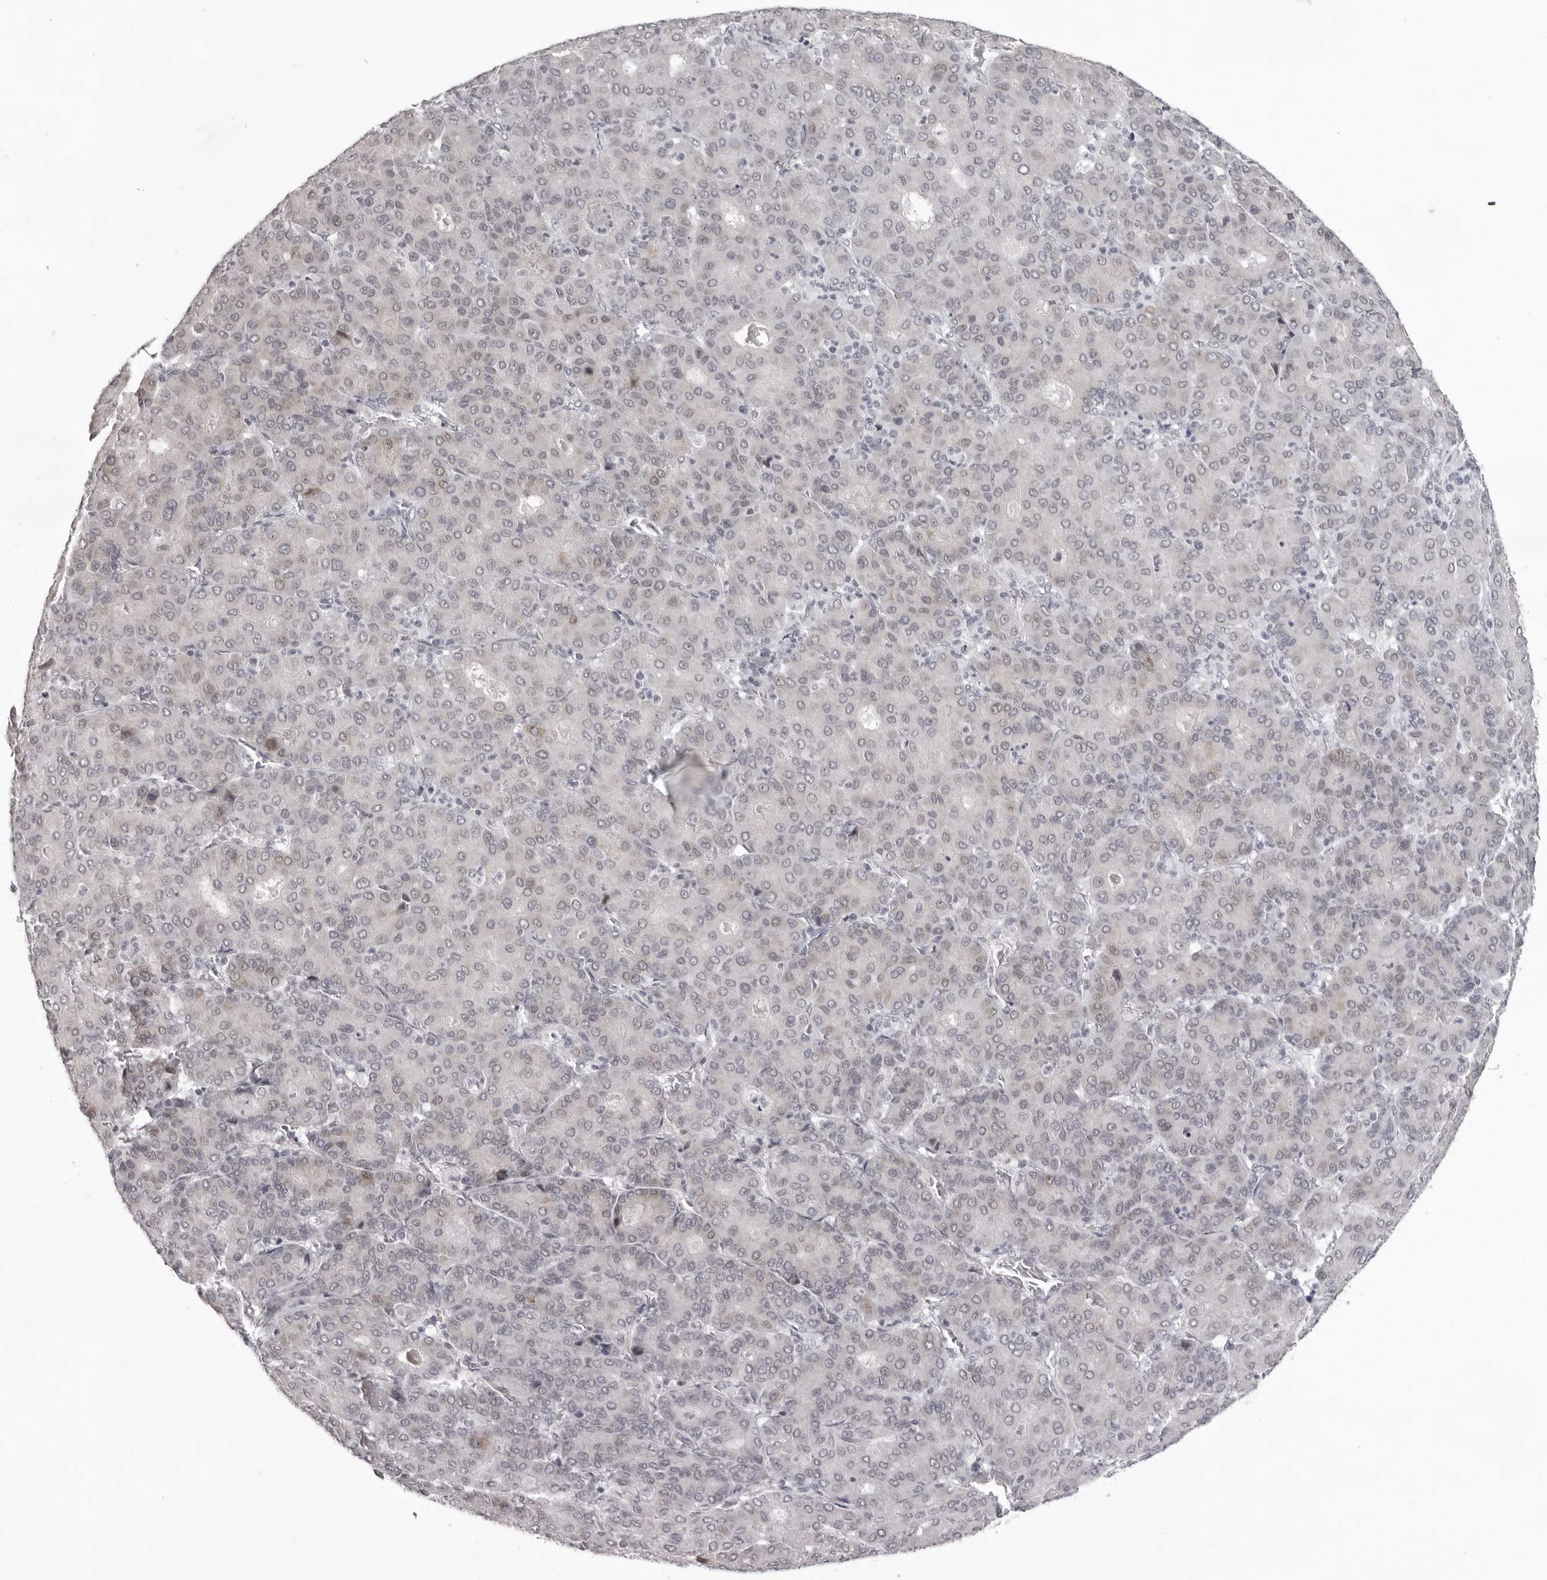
{"staining": {"intensity": "negative", "quantity": "none", "location": "none"}, "tissue": "liver cancer", "cell_type": "Tumor cells", "image_type": "cancer", "snomed": [{"axis": "morphology", "description": "Carcinoma, Hepatocellular, NOS"}, {"axis": "topography", "description": "Liver"}], "caption": "DAB immunohistochemical staining of liver cancer (hepatocellular carcinoma) reveals no significant expression in tumor cells. (Immunohistochemistry, brightfield microscopy, high magnification).", "gene": "HELZ", "patient": {"sex": "male", "age": 65}}